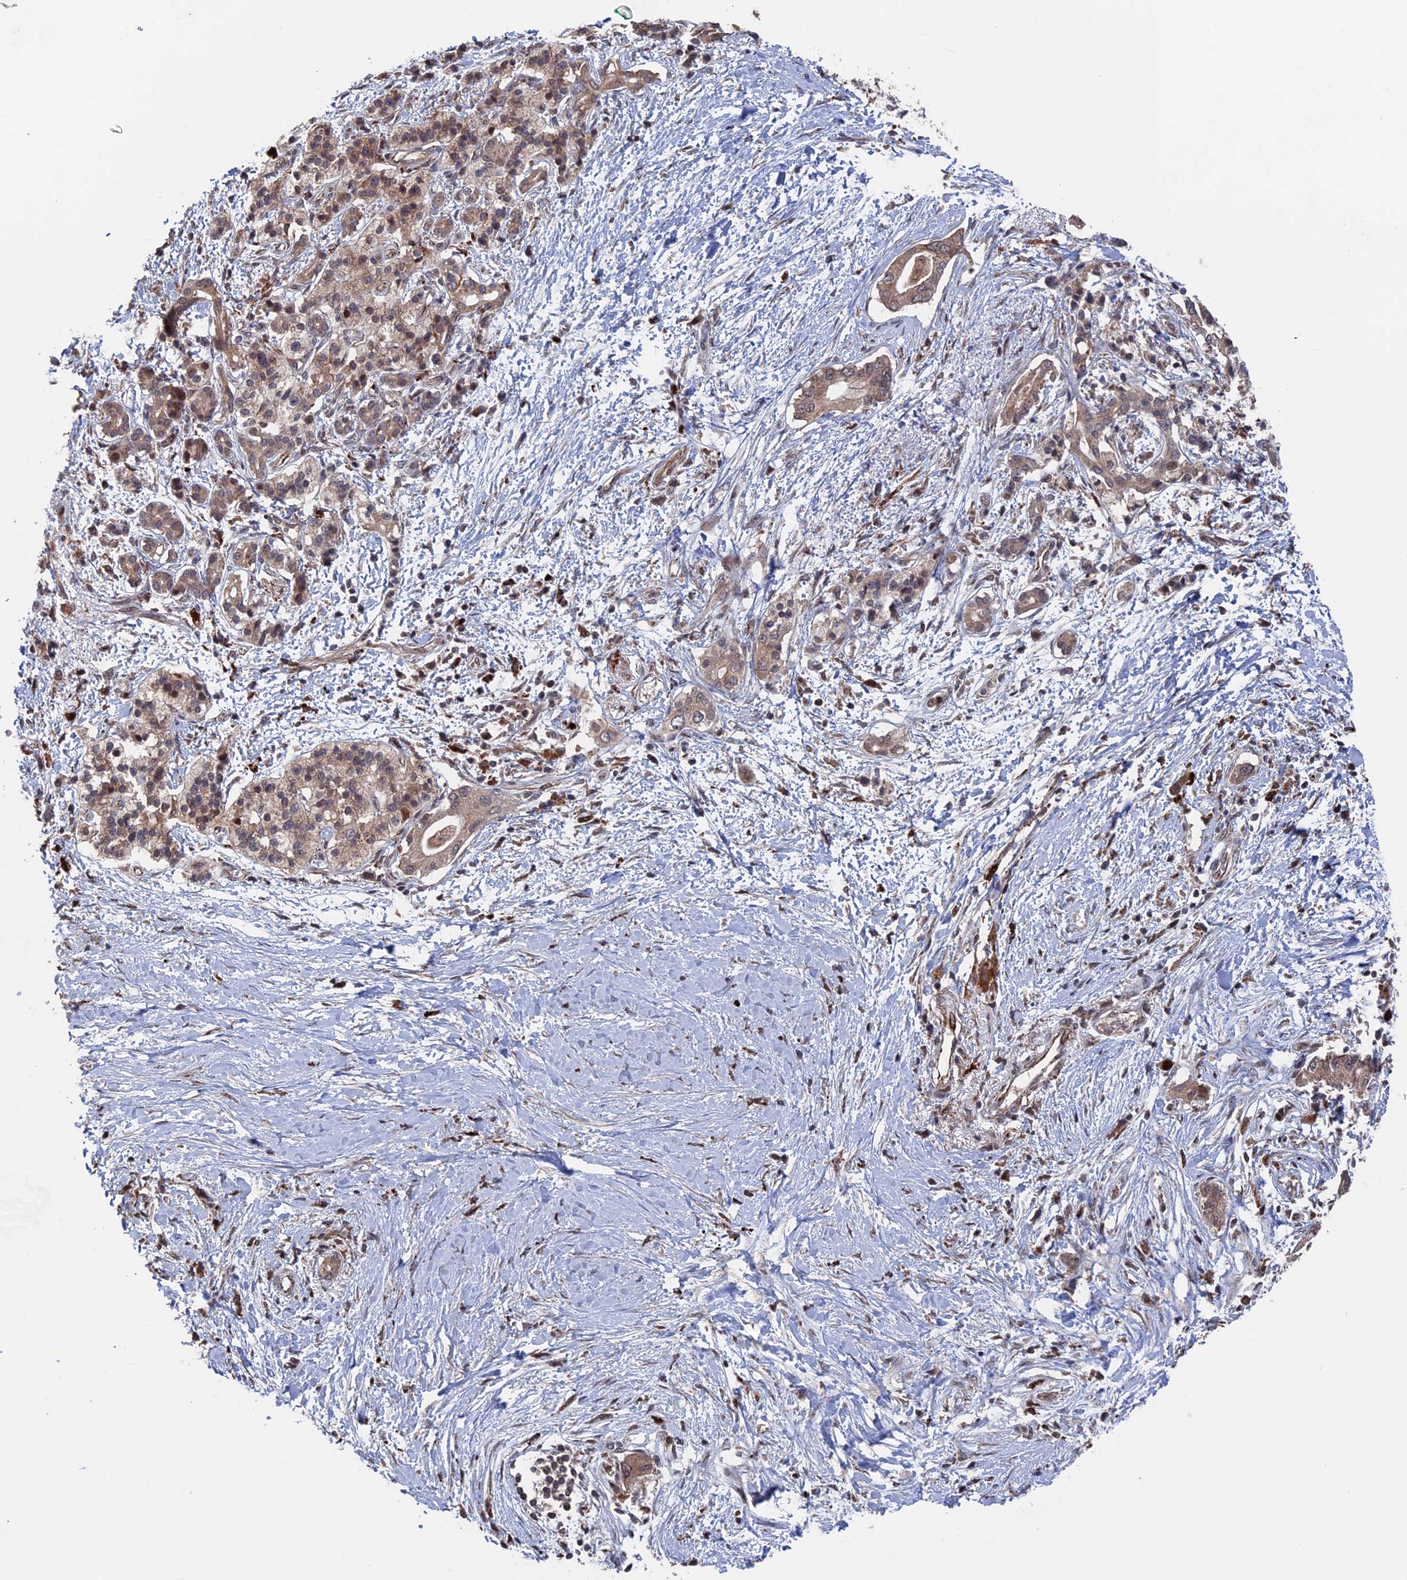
{"staining": {"intensity": "moderate", "quantity": ">75%", "location": "cytoplasmic/membranous"}, "tissue": "pancreatic cancer", "cell_type": "Tumor cells", "image_type": "cancer", "snomed": [{"axis": "morphology", "description": "Normal tissue, NOS"}, {"axis": "morphology", "description": "Adenocarcinoma, NOS"}, {"axis": "topography", "description": "Pancreas"}, {"axis": "topography", "description": "Peripheral nerve tissue"}], "caption": "A brown stain highlights moderate cytoplasmic/membranous positivity of a protein in pancreatic cancer tumor cells.", "gene": "PLA2G15", "patient": {"sex": "male", "age": 59}}